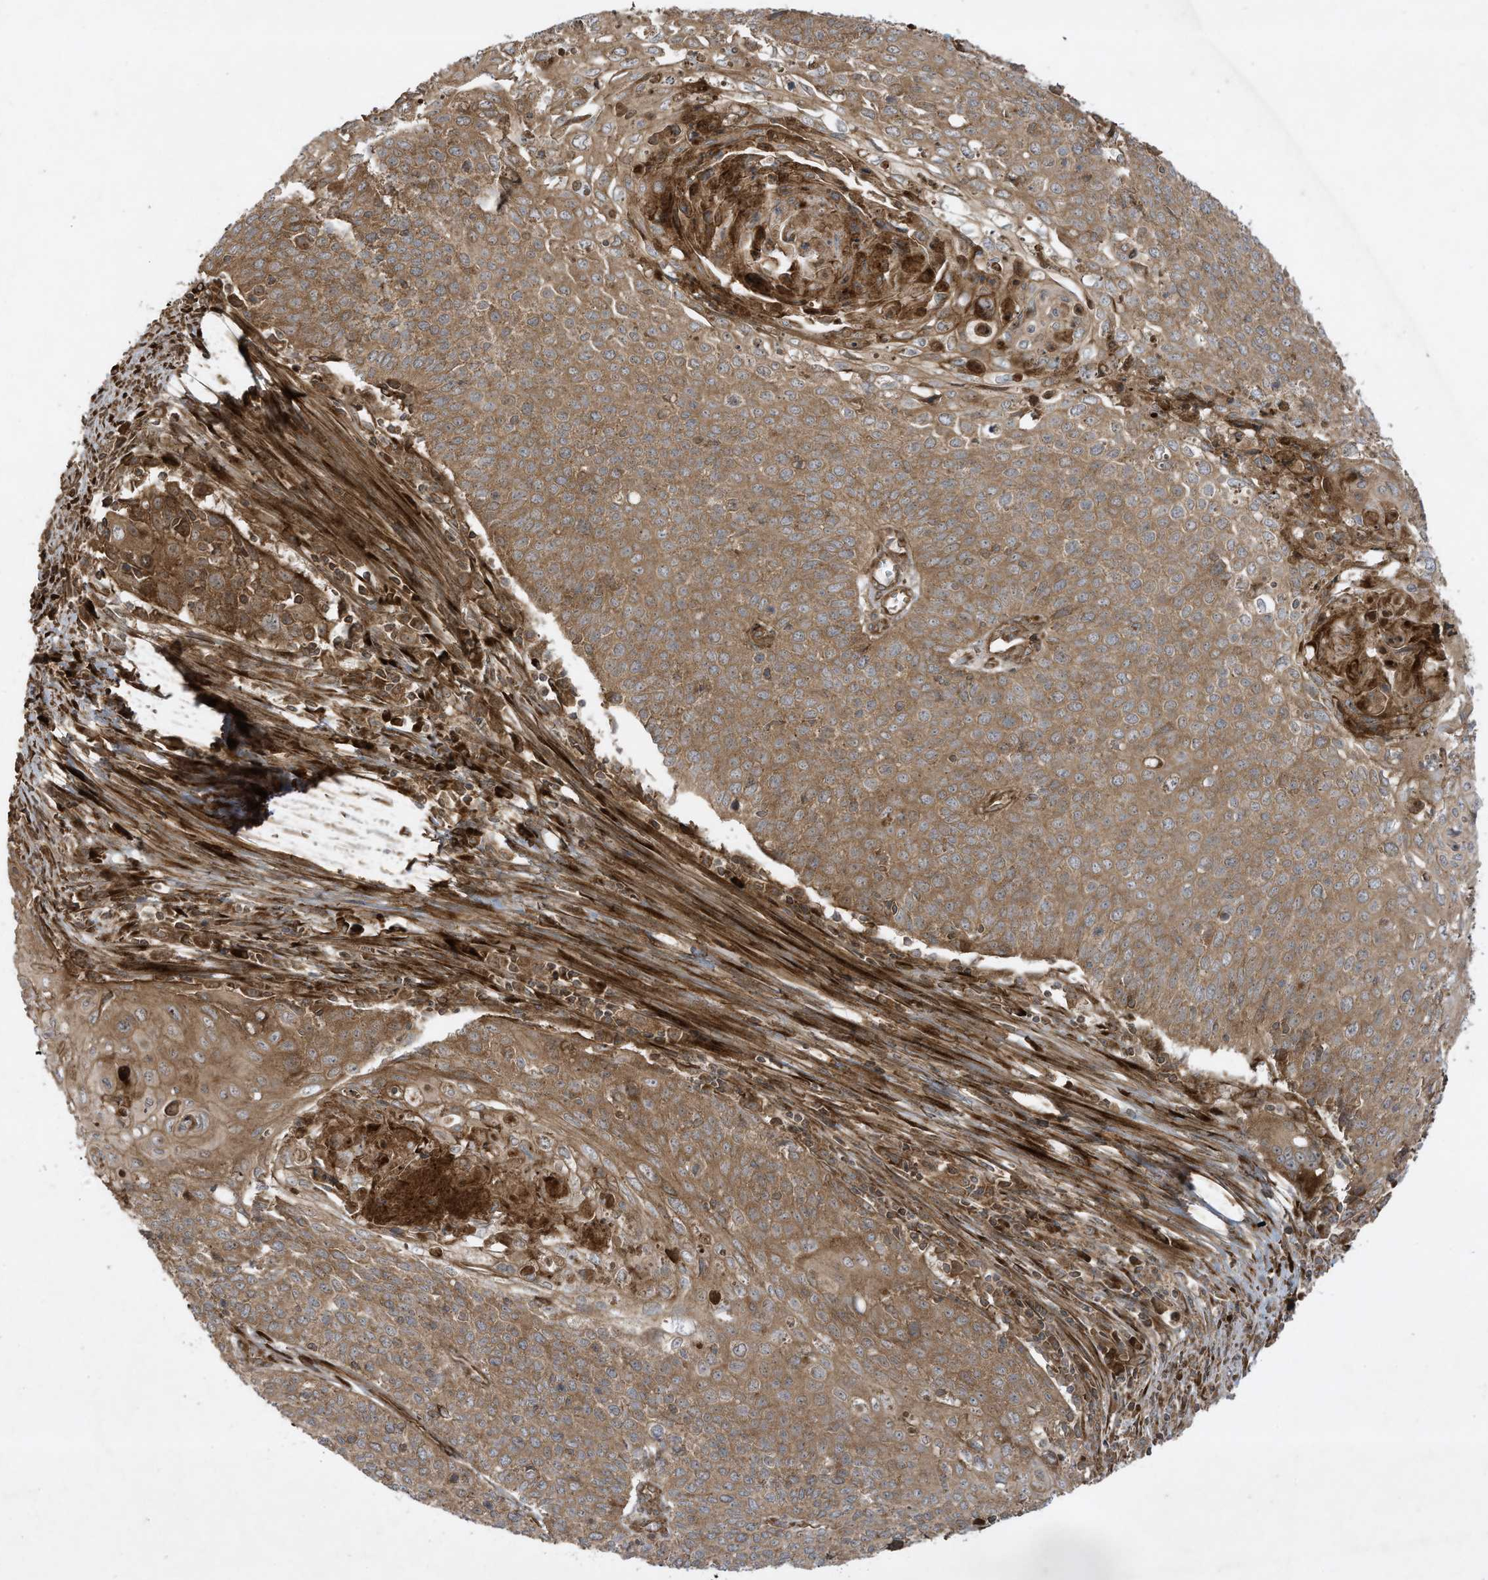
{"staining": {"intensity": "moderate", "quantity": ">75%", "location": "cytoplasmic/membranous"}, "tissue": "cervical cancer", "cell_type": "Tumor cells", "image_type": "cancer", "snomed": [{"axis": "morphology", "description": "Squamous cell carcinoma, NOS"}, {"axis": "topography", "description": "Cervix"}], "caption": "A histopathology image showing moderate cytoplasmic/membranous staining in about >75% of tumor cells in cervical squamous cell carcinoma, as visualized by brown immunohistochemical staining.", "gene": "DDIT4", "patient": {"sex": "female", "age": 39}}